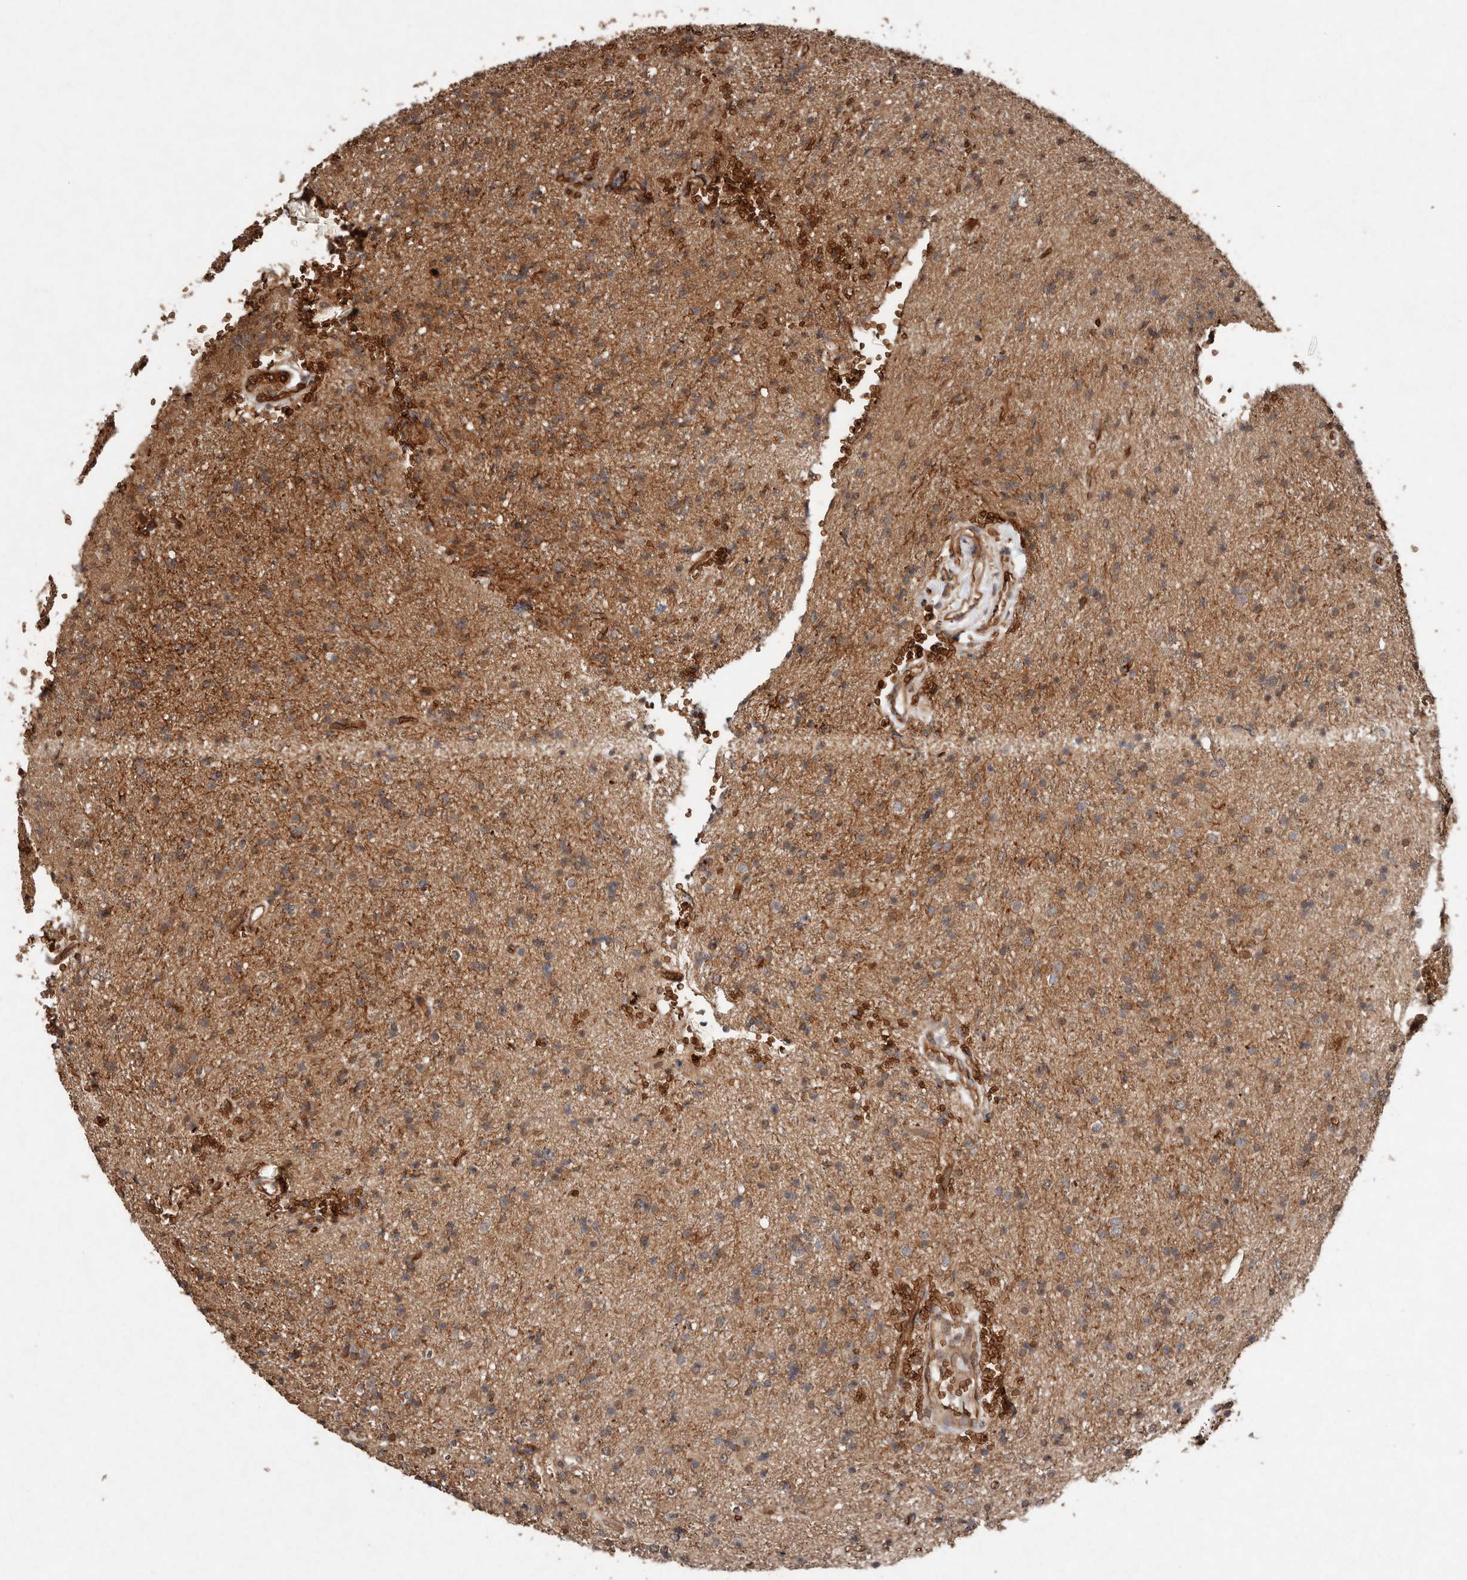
{"staining": {"intensity": "moderate", "quantity": "25%-75%", "location": "cytoplasmic/membranous"}, "tissue": "glioma", "cell_type": "Tumor cells", "image_type": "cancer", "snomed": [{"axis": "morphology", "description": "Glioma, malignant, High grade"}, {"axis": "topography", "description": "Brain"}], "caption": "IHC (DAB (3,3'-diaminobenzidine)) staining of high-grade glioma (malignant) exhibits moderate cytoplasmic/membranous protein expression in approximately 25%-75% of tumor cells. (IHC, brightfield microscopy, high magnification).", "gene": "DIP2C", "patient": {"sex": "male", "age": 34}}